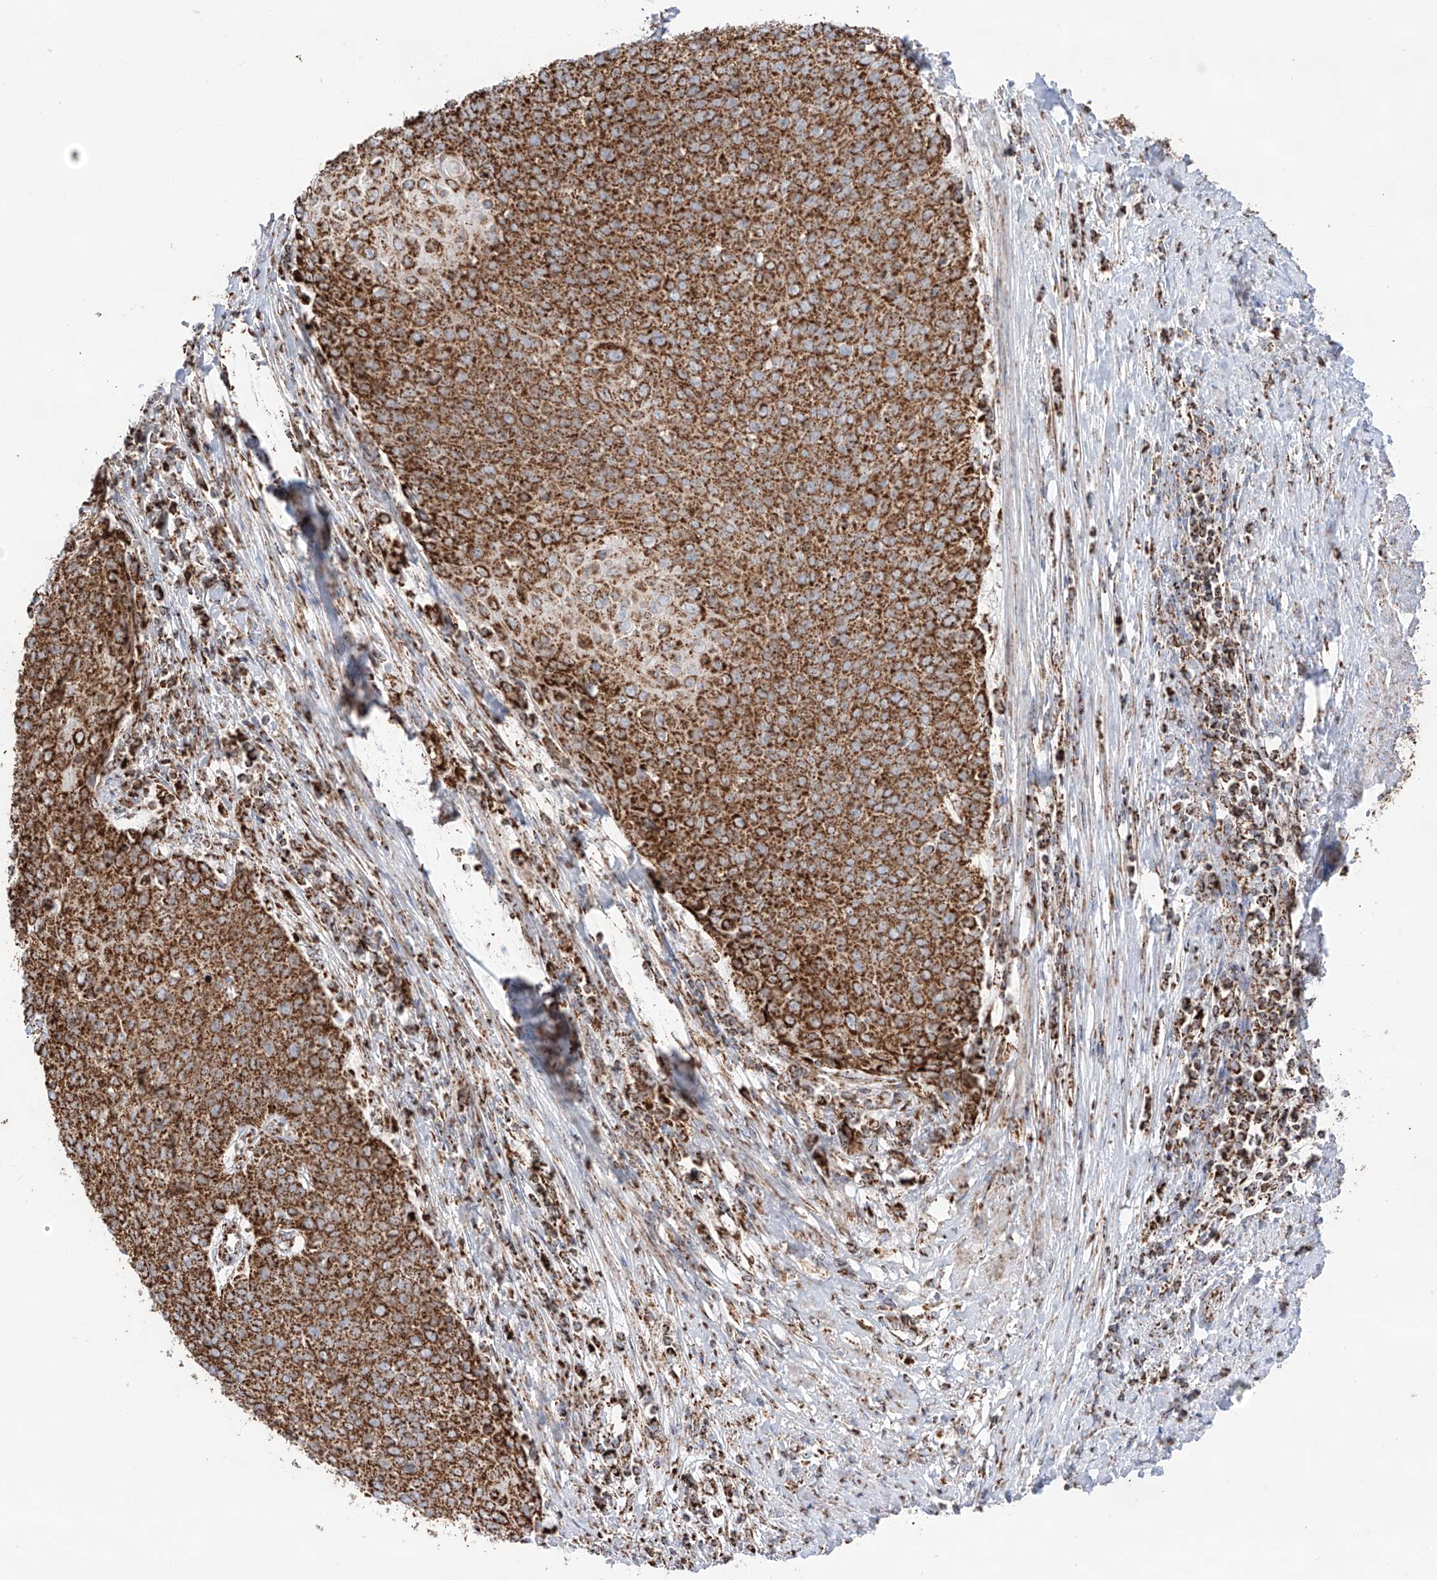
{"staining": {"intensity": "strong", "quantity": ">75%", "location": "cytoplasmic/membranous"}, "tissue": "cervical cancer", "cell_type": "Tumor cells", "image_type": "cancer", "snomed": [{"axis": "morphology", "description": "Squamous cell carcinoma, NOS"}, {"axis": "topography", "description": "Cervix"}], "caption": "Protein expression analysis of cervical cancer displays strong cytoplasmic/membranous positivity in approximately >75% of tumor cells. Nuclei are stained in blue.", "gene": "TTC27", "patient": {"sex": "female", "age": 39}}